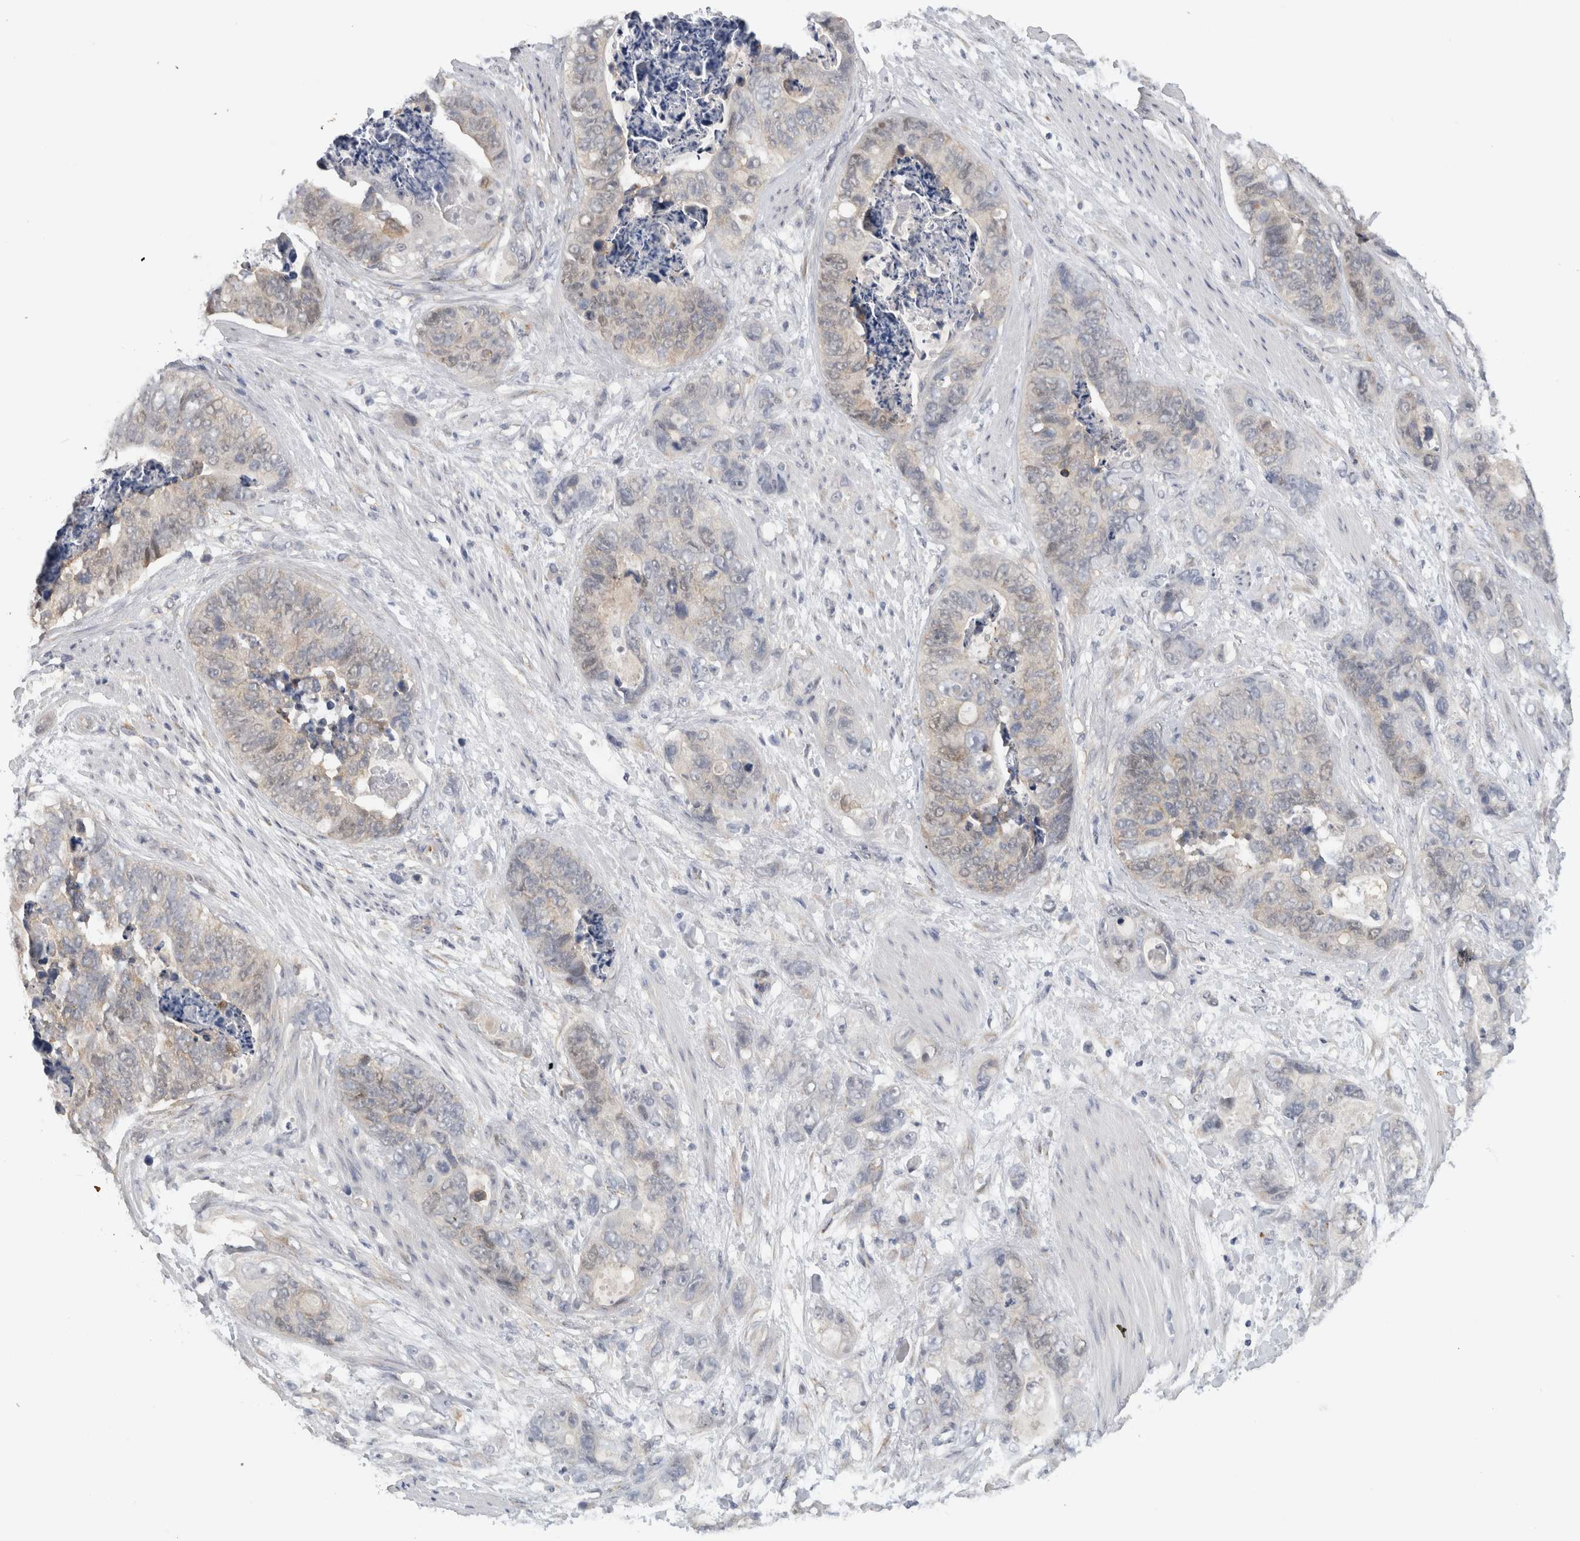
{"staining": {"intensity": "negative", "quantity": "none", "location": "none"}, "tissue": "stomach cancer", "cell_type": "Tumor cells", "image_type": "cancer", "snomed": [{"axis": "morphology", "description": "Normal tissue, NOS"}, {"axis": "morphology", "description": "Adenocarcinoma, NOS"}, {"axis": "topography", "description": "Stomach"}], "caption": "Tumor cells are negative for brown protein staining in stomach adenocarcinoma.", "gene": "DYRK2", "patient": {"sex": "female", "age": 89}}